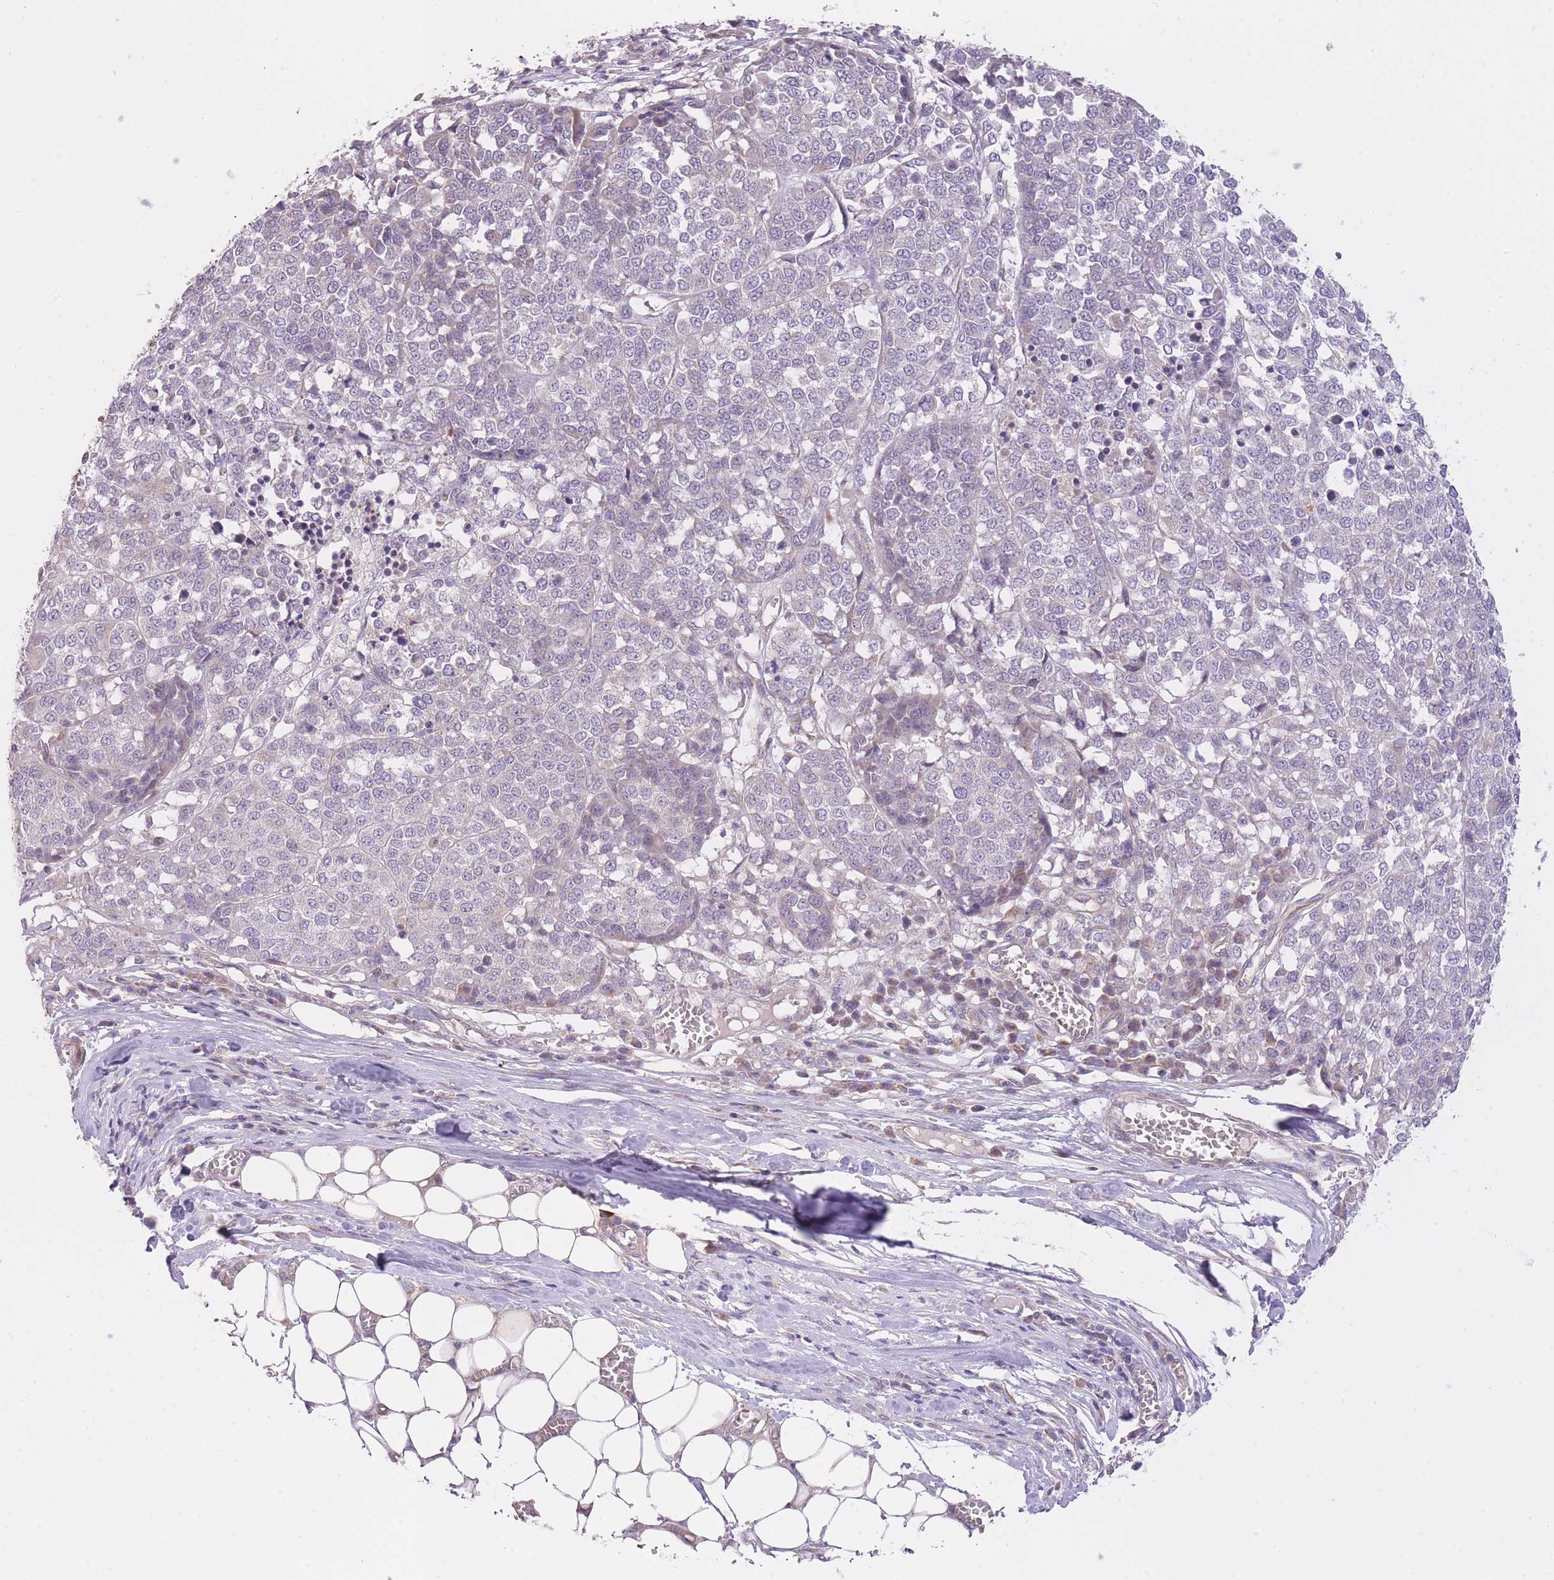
{"staining": {"intensity": "negative", "quantity": "none", "location": "none"}, "tissue": "melanoma", "cell_type": "Tumor cells", "image_type": "cancer", "snomed": [{"axis": "morphology", "description": "Malignant melanoma, Metastatic site"}, {"axis": "topography", "description": "Lymph node"}], "caption": "Protein analysis of melanoma shows no significant positivity in tumor cells.", "gene": "REV1", "patient": {"sex": "male", "age": 44}}